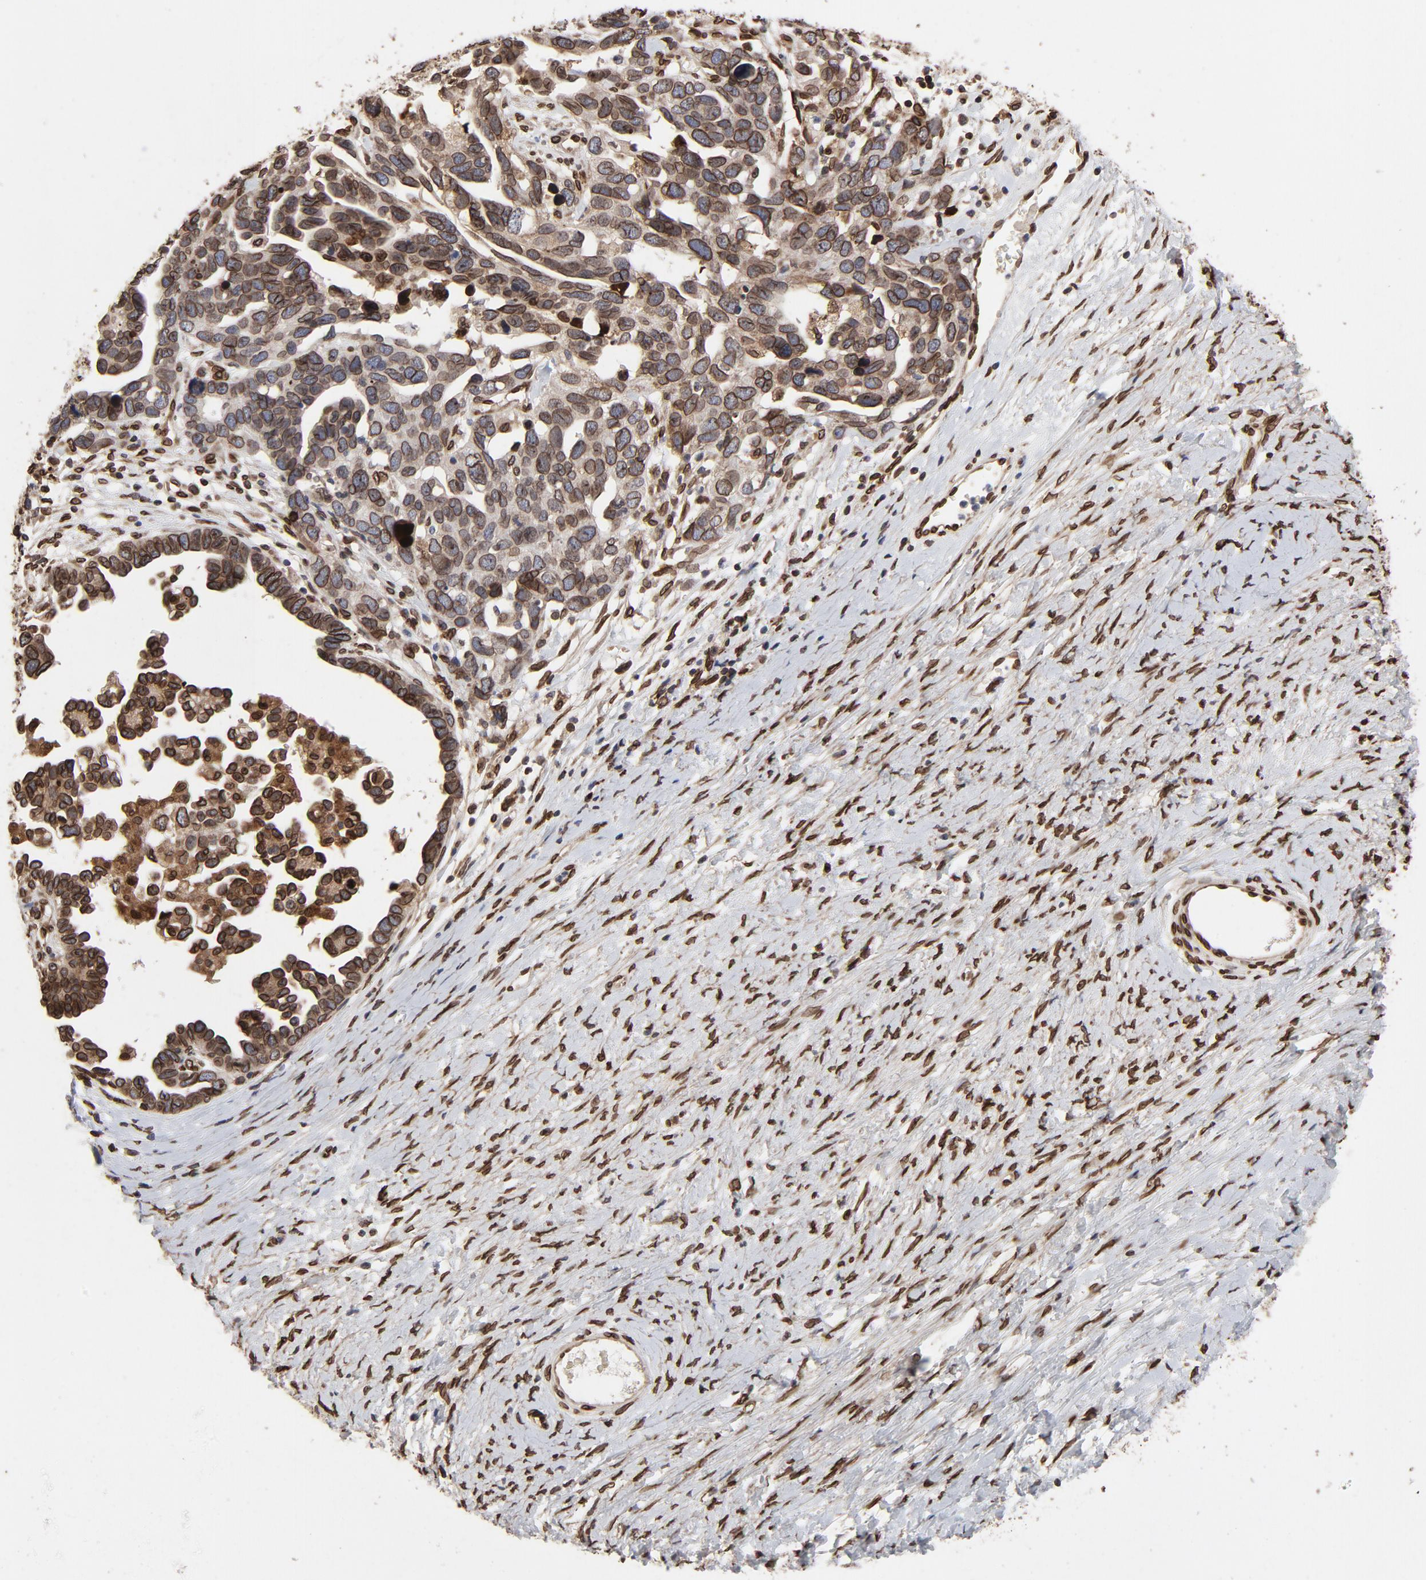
{"staining": {"intensity": "strong", "quantity": "25%-75%", "location": "cytoplasmic/membranous,nuclear"}, "tissue": "ovarian cancer", "cell_type": "Tumor cells", "image_type": "cancer", "snomed": [{"axis": "morphology", "description": "Cystadenocarcinoma, serous, NOS"}, {"axis": "topography", "description": "Ovary"}], "caption": "Human ovarian cancer (serous cystadenocarcinoma) stained with a protein marker exhibits strong staining in tumor cells.", "gene": "LMNA", "patient": {"sex": "female", "age": 54}}